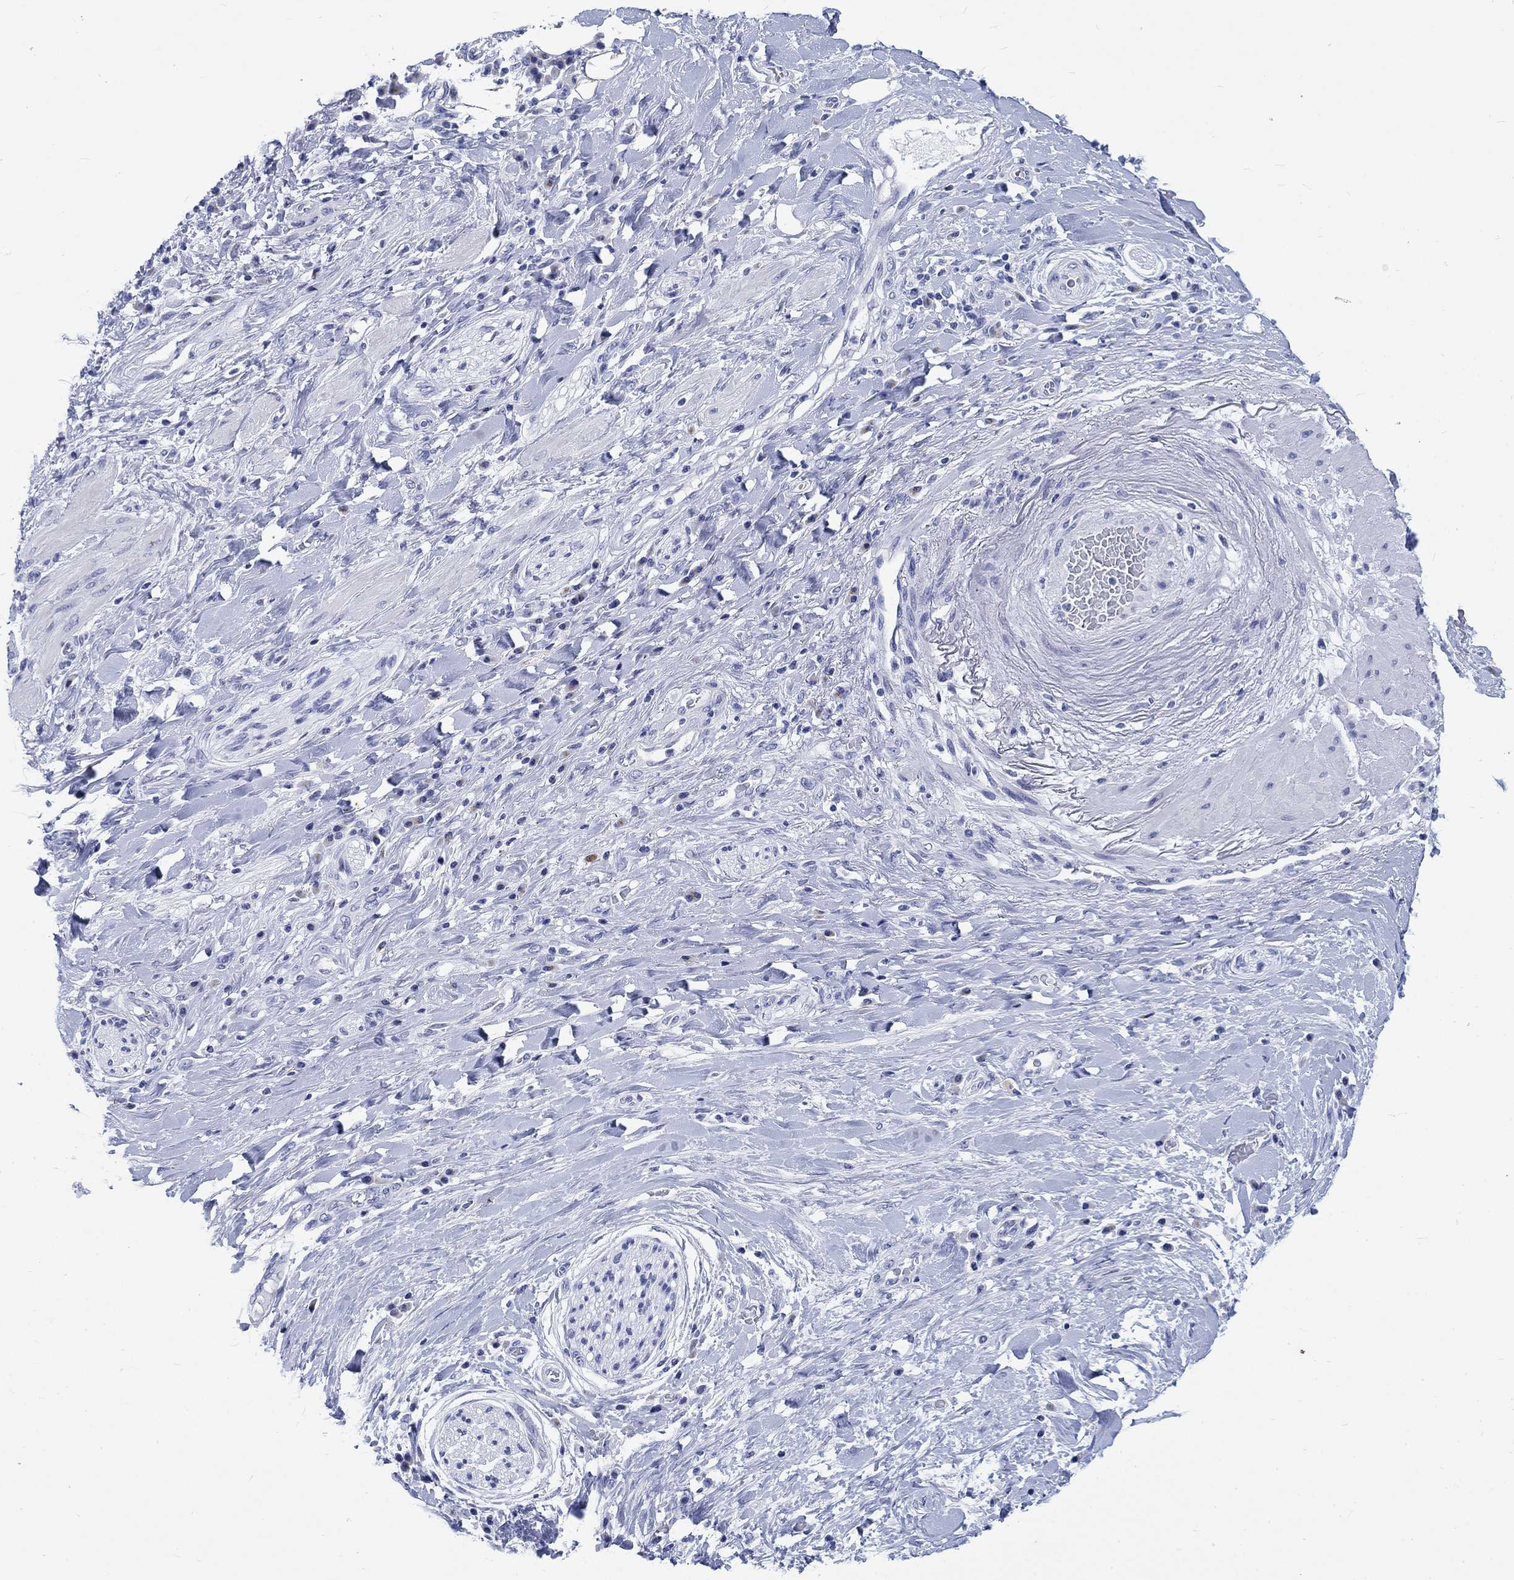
{"staining": {"intensity": "negative", "quantity": "none", "location": "none"}, "tissue": "liver cancer", "cell_type": "Tumor cells", "image_type": "cancer", "snomed": [{"axis": "morphology", "description": "Cholangiocarcinoma"}, {"axis": "topography", "description": "Liver"}], "caption": "There is no significant positivity in tumor cells of cholangiocarcinoma (liver).", "gene": "KRT76", "patient": {"sex": "female", "age": 73}}